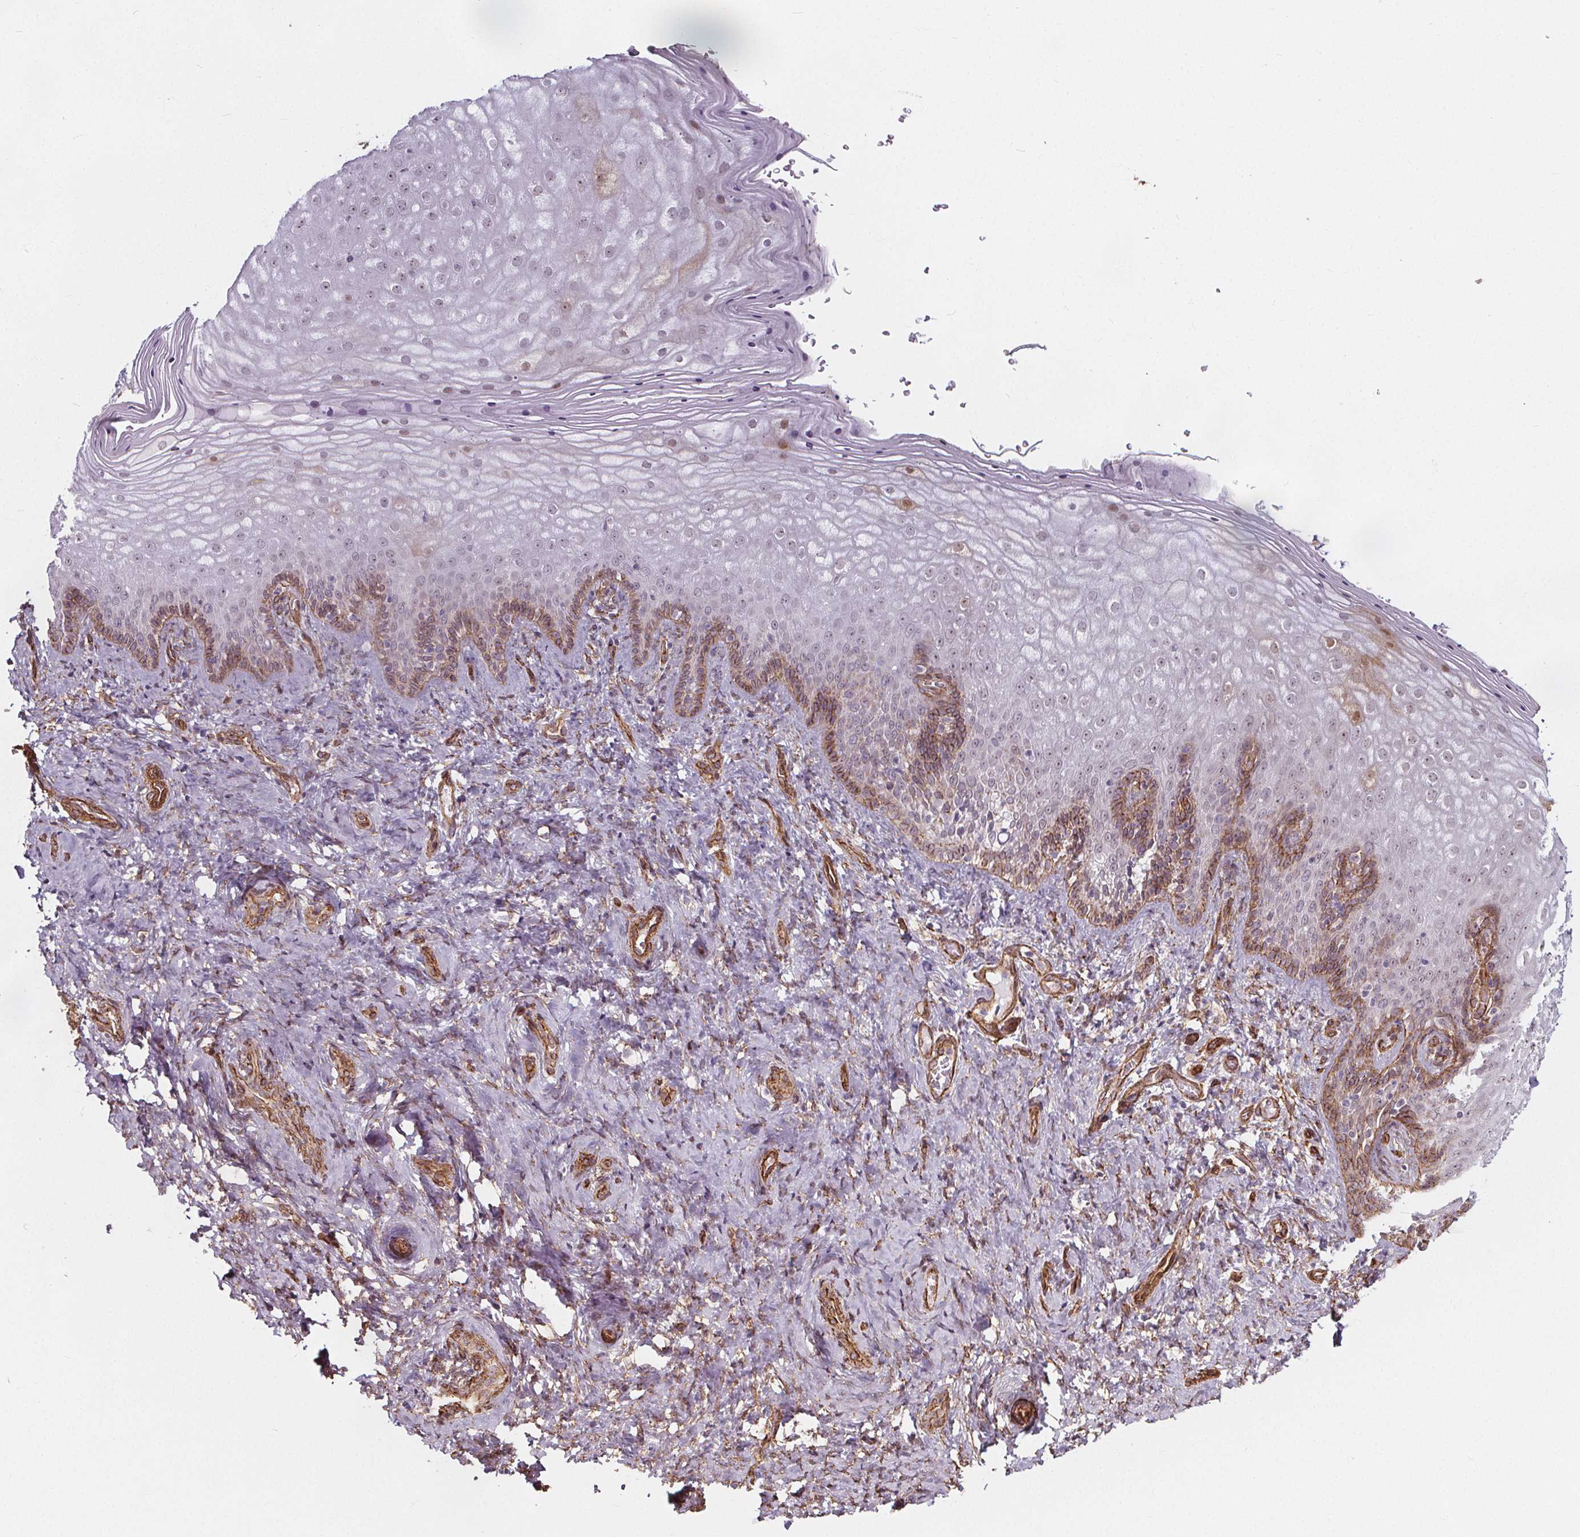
{"staining": {"intensity": "moderate", "quantity": "25%-75%", "location": "cytoplasmic/membranous,nuclear"}, "tissue": "vagina", "cell_type": "Squamous epithelial cells", "image_type": "normal", "snomed": [{"axis": "morphology", "description": "Normal tissue, NOS"}, {"axis": "topography", "description": "Vagina"}], "caption": "Immunohistochemical staining of normal human vagina exhibits medium levels of moderate cytoplasmic/membranous,nuclear positivity in about 25%-75% of squamous epithelial cells. The staining was performed using DAB (3,3'-diaminobenzidine) to visualize the protein expression in brown, while the nuclei were stained in blue with hematoxylin (Magnification: 20x).", "gene": "HAS1", "patient": {"sex": "female", "age": 42}}